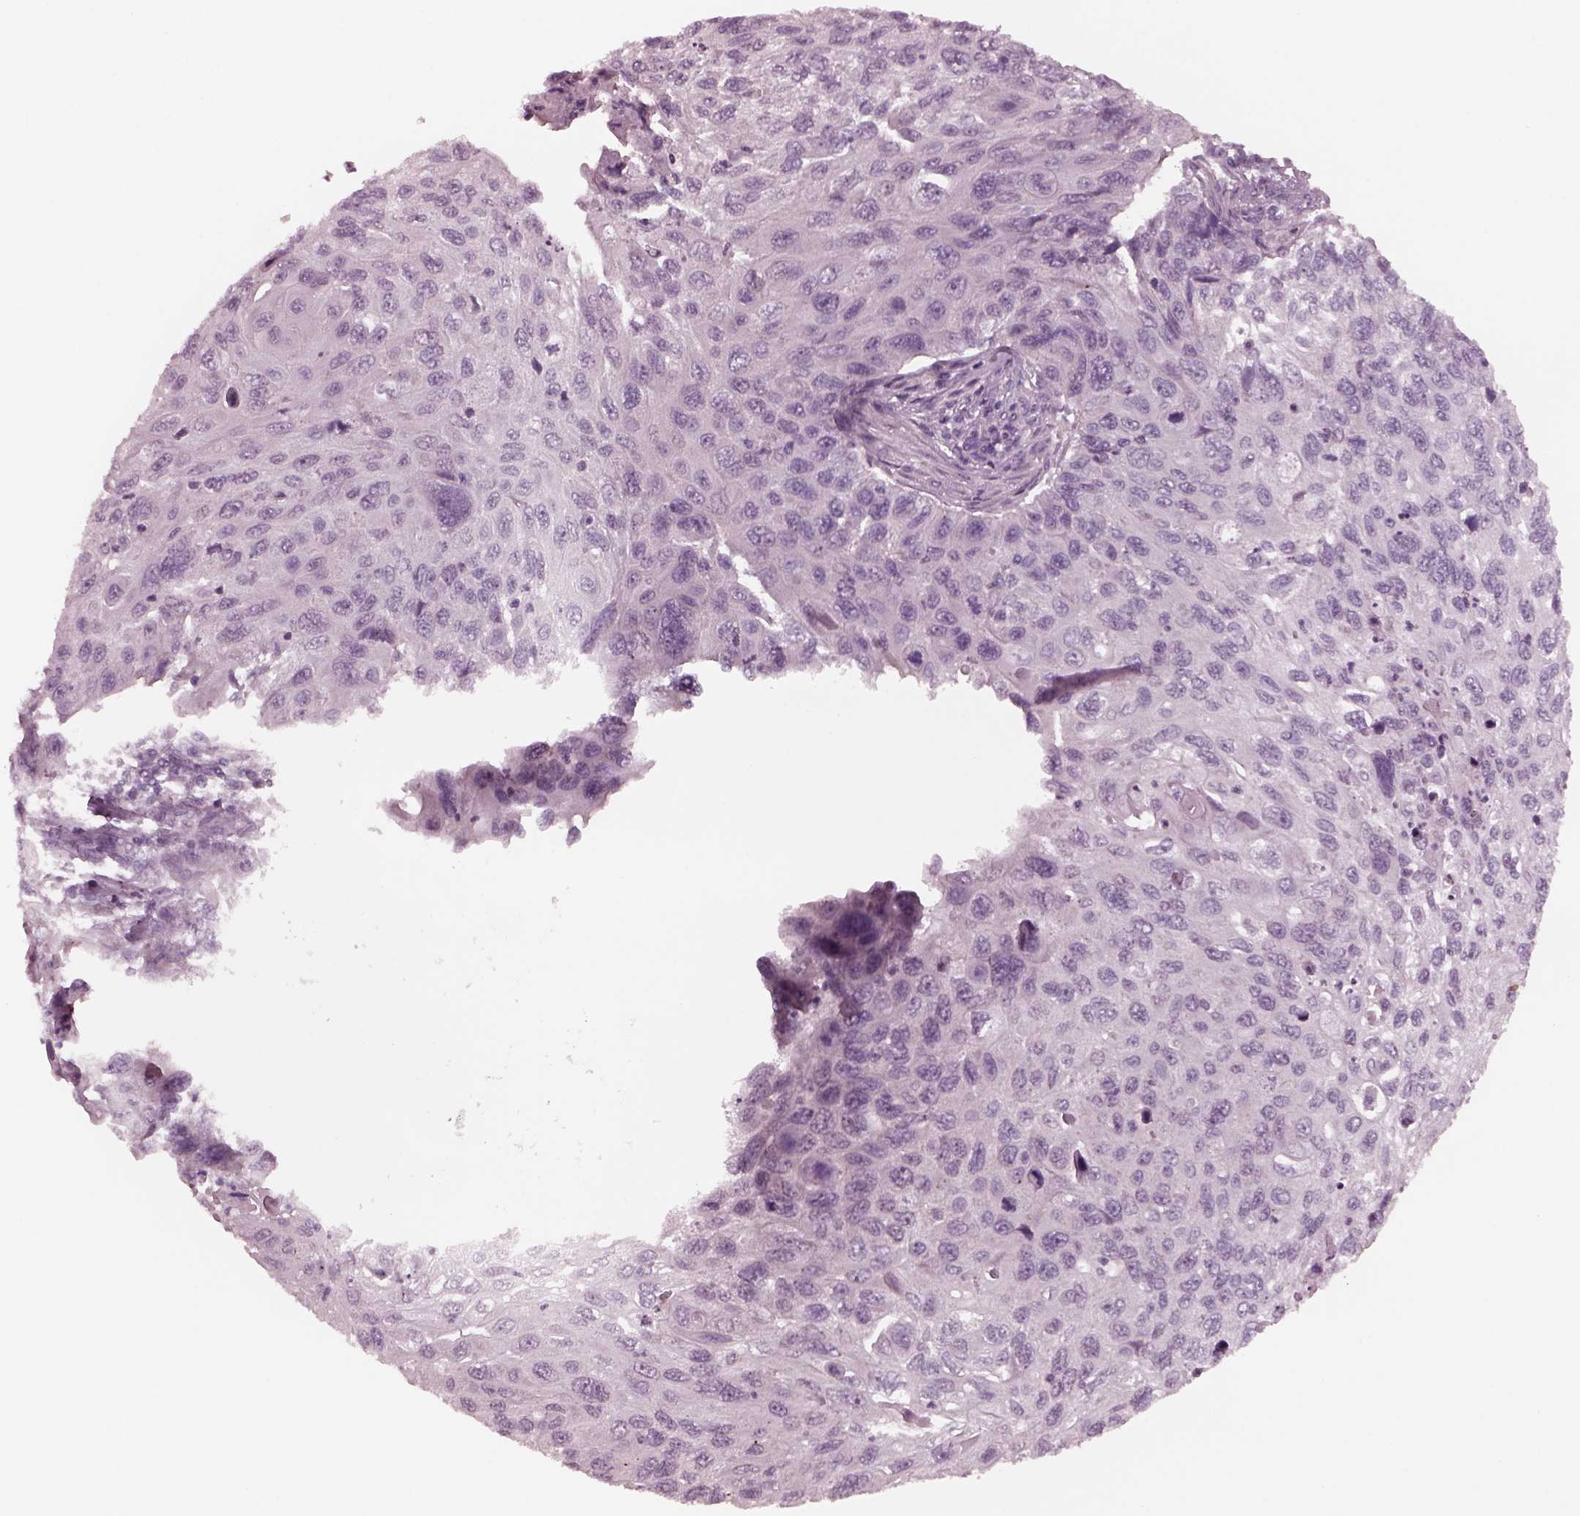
{"staining": {"intensity": "negative", "quantity": "none", "location": "none"}, "tissue": "cervical cancer", "cell_type": "Tumor cells", "image_type": "cancer", "snomed": [{"axis": "morphology", "description": "Squamous cell carcinoma, NOS"}, {"axis": "topography", "description": "Cervix"}], "caption": "A high-resolution micrograph shows IHC staining of cervical squamous cell carcinoma, which reveals no significant staining in tumor cells.", "gene": "YY2", "patient": {"sex": "female", "age": 70}}